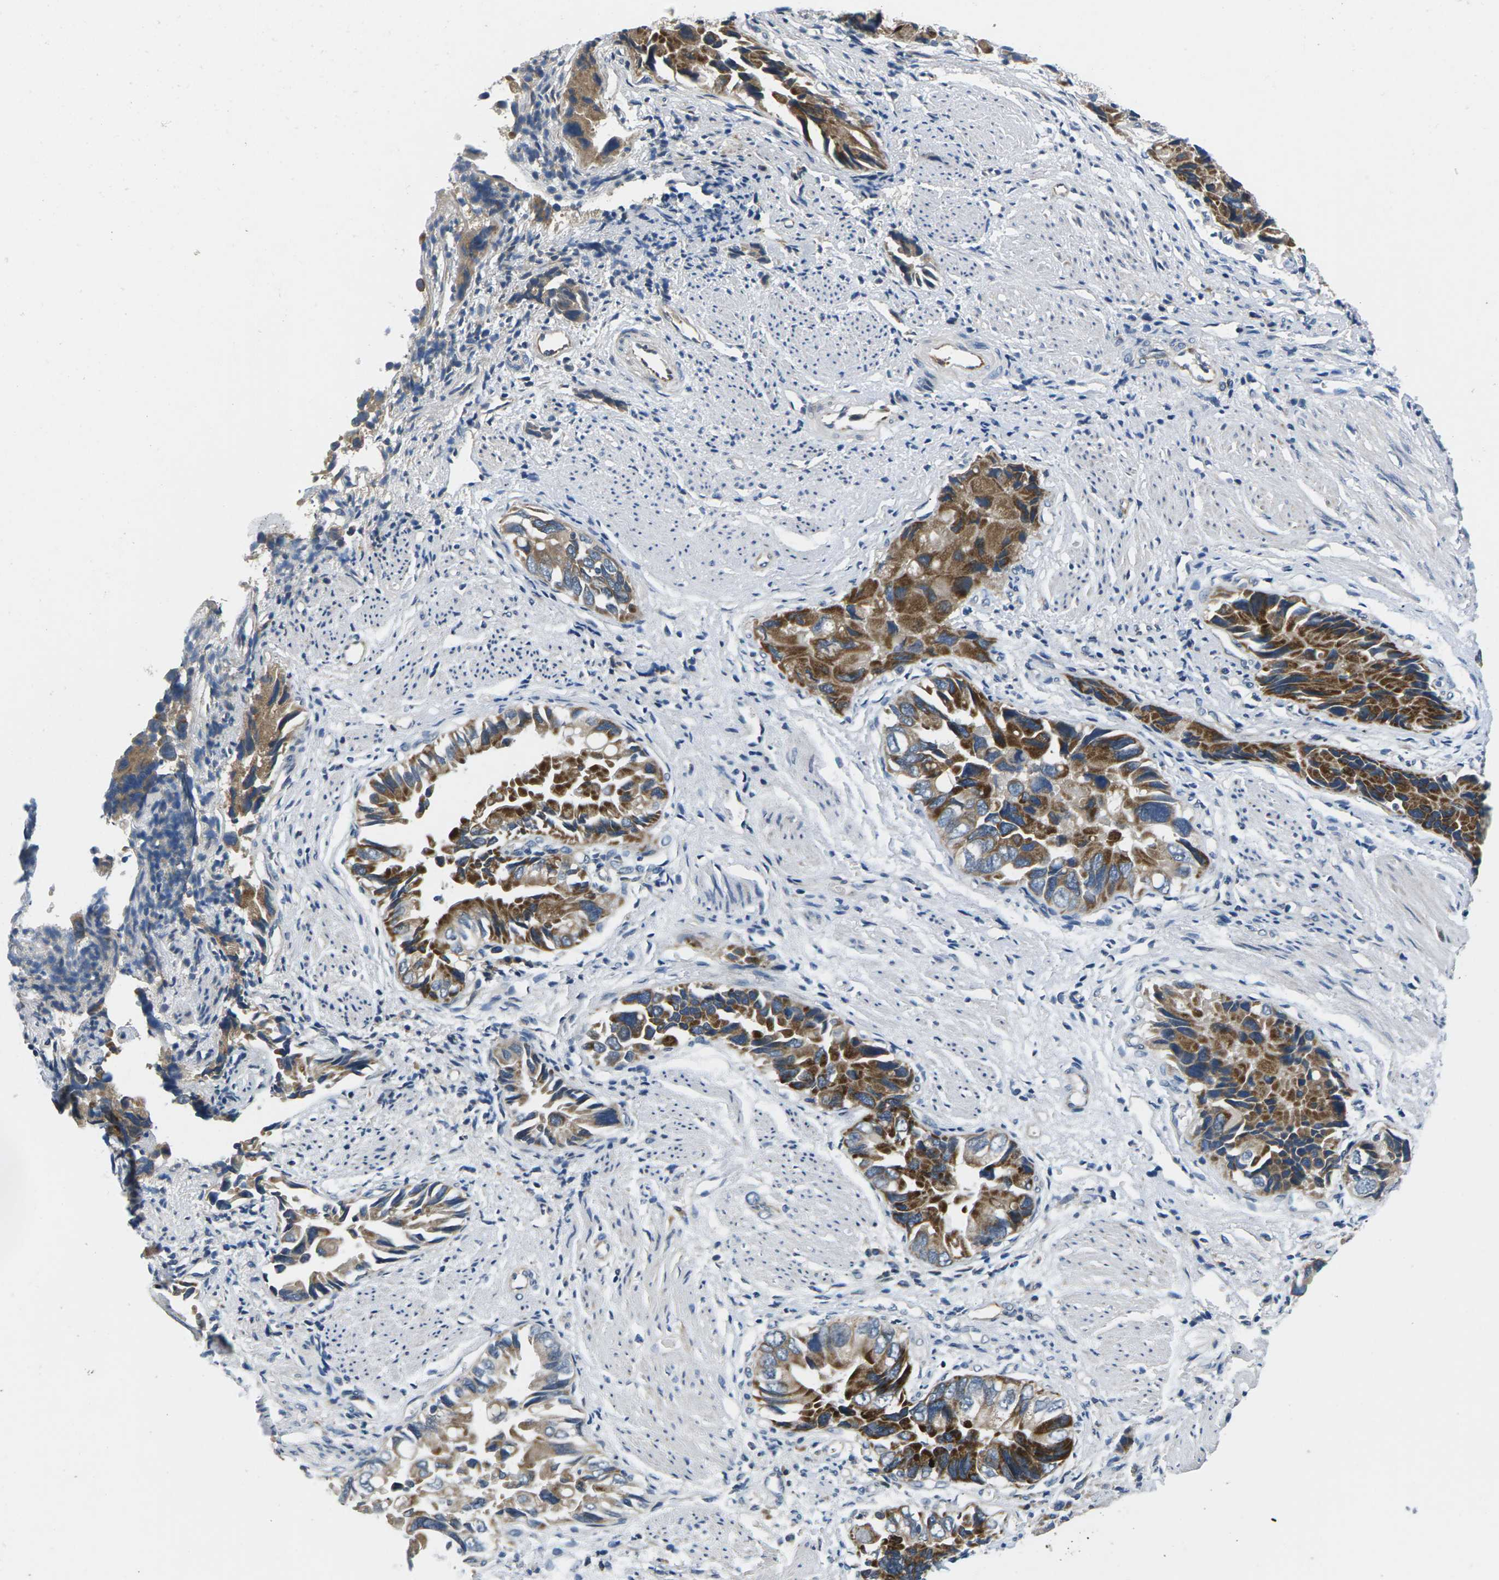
{"staining": {"intensity": "strong", "quantity": "25%-75%", "location": "cytoplasmic/membranous"}, "tissue": "liver cancer", "cell_type": "Tumor cells", "image_type": "cancer", "snomed": [{"axis": "morphology", "description": "Cholangiocarcinoma"}, {"axis": "topography", "description": "Liver"}], "caption": "Human cholangiocarcinoma (liver) stained for a protein (brown) reveals strong cytoplasmic/membranous positive staining in approximately 25%-75% of tumor cells.", "gene": "ERGIC3", "patient": {"sex": "female", "age": 79}}